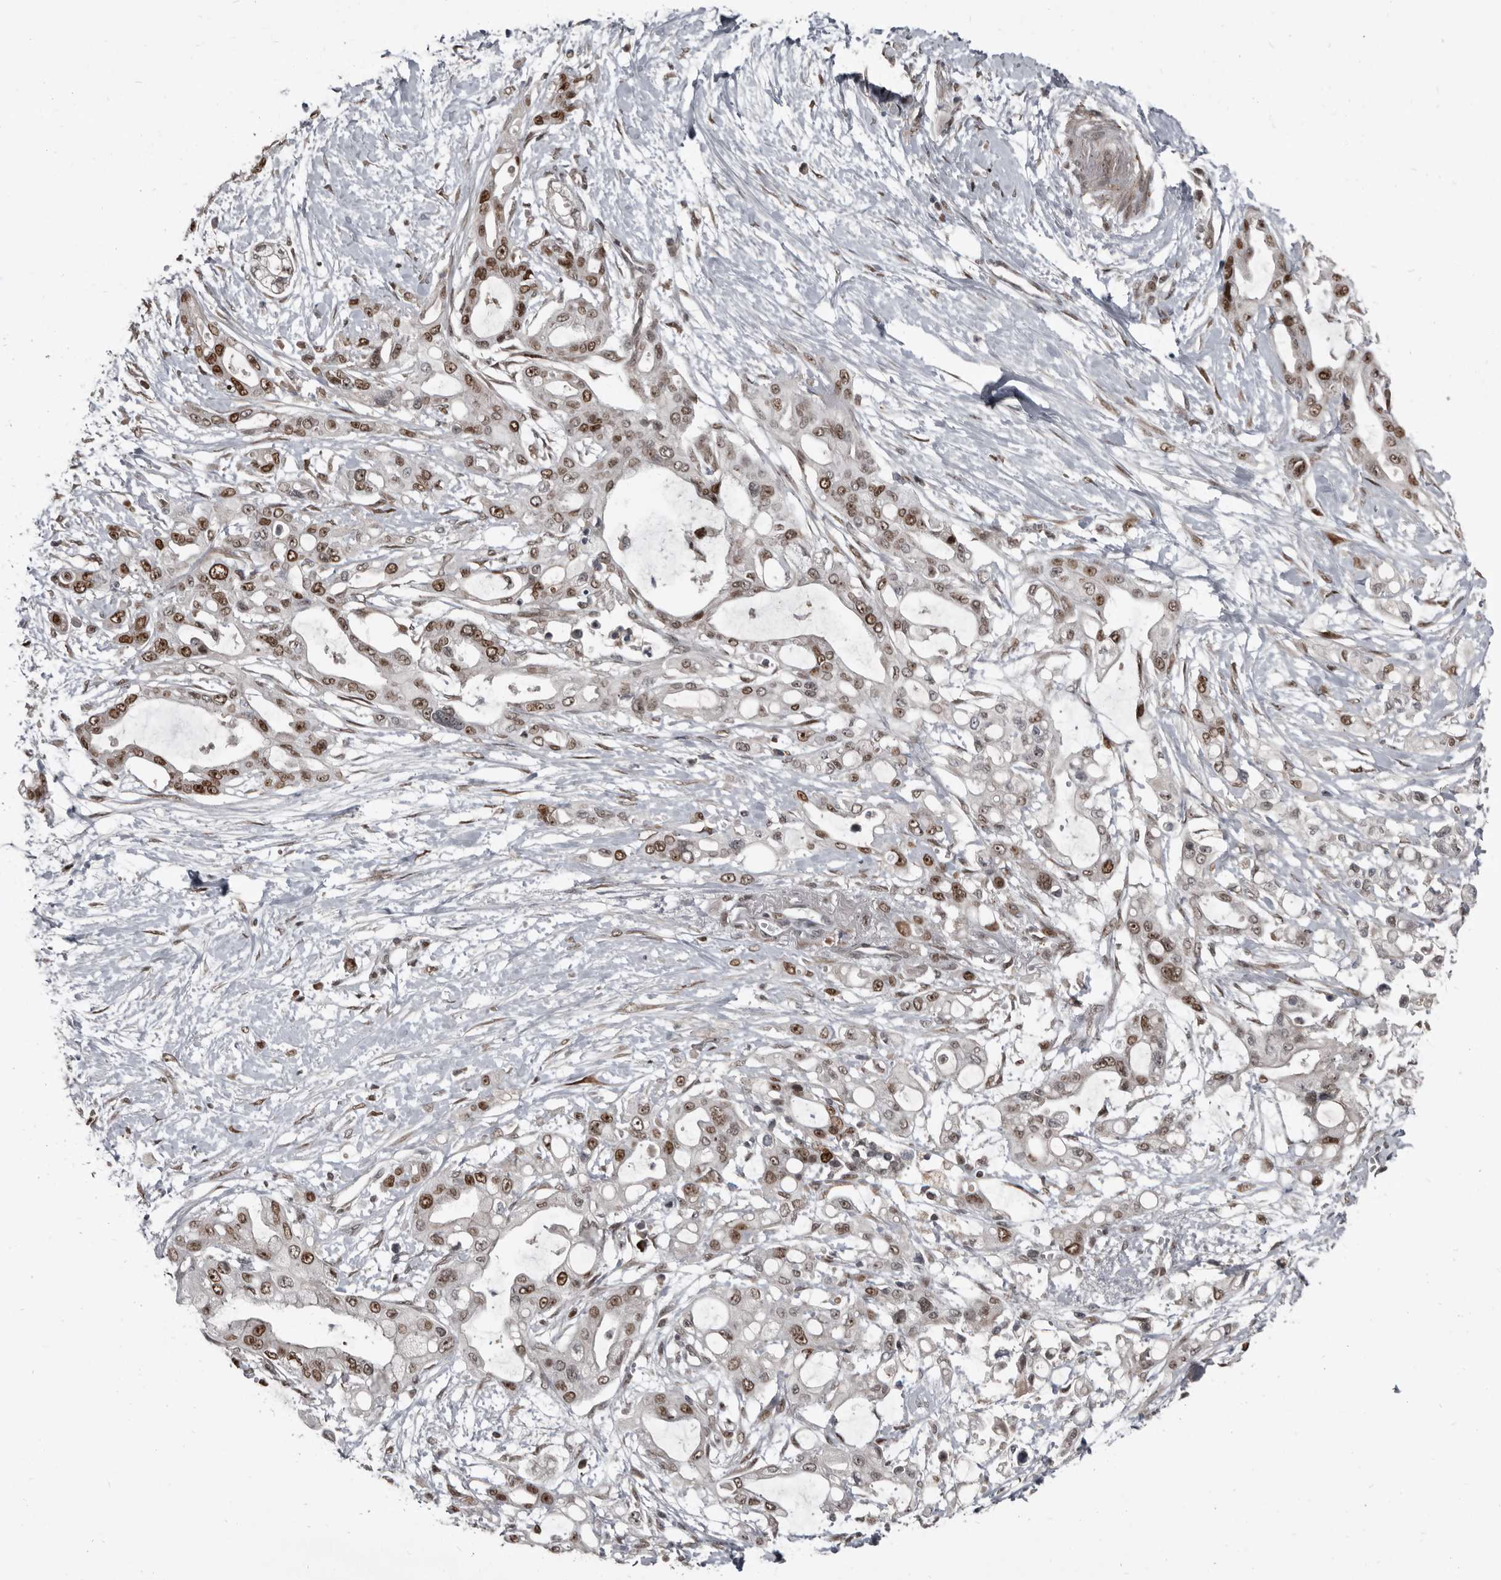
{"staining": {"intensity": "moderate", "quantity": ">75%", "location": "nuclear"}, "tissue": "pancreatic cancer", "cell_type": "Tumor cells", "image_type": "cancer", "snomed": [{"axis": "morphology", "description": "Adenocarcinoma, NOS"}, {"axis": "topography", "description": "Pancreas"}], "caption": "This histopathology image reveals IHC staining of human pancreatic adenocarcinoma, with medium moderate nuclear expression in about >75% of tumor cells.", "gene": "CHD1L", "patient": {"sex": "male", "age": 68}}